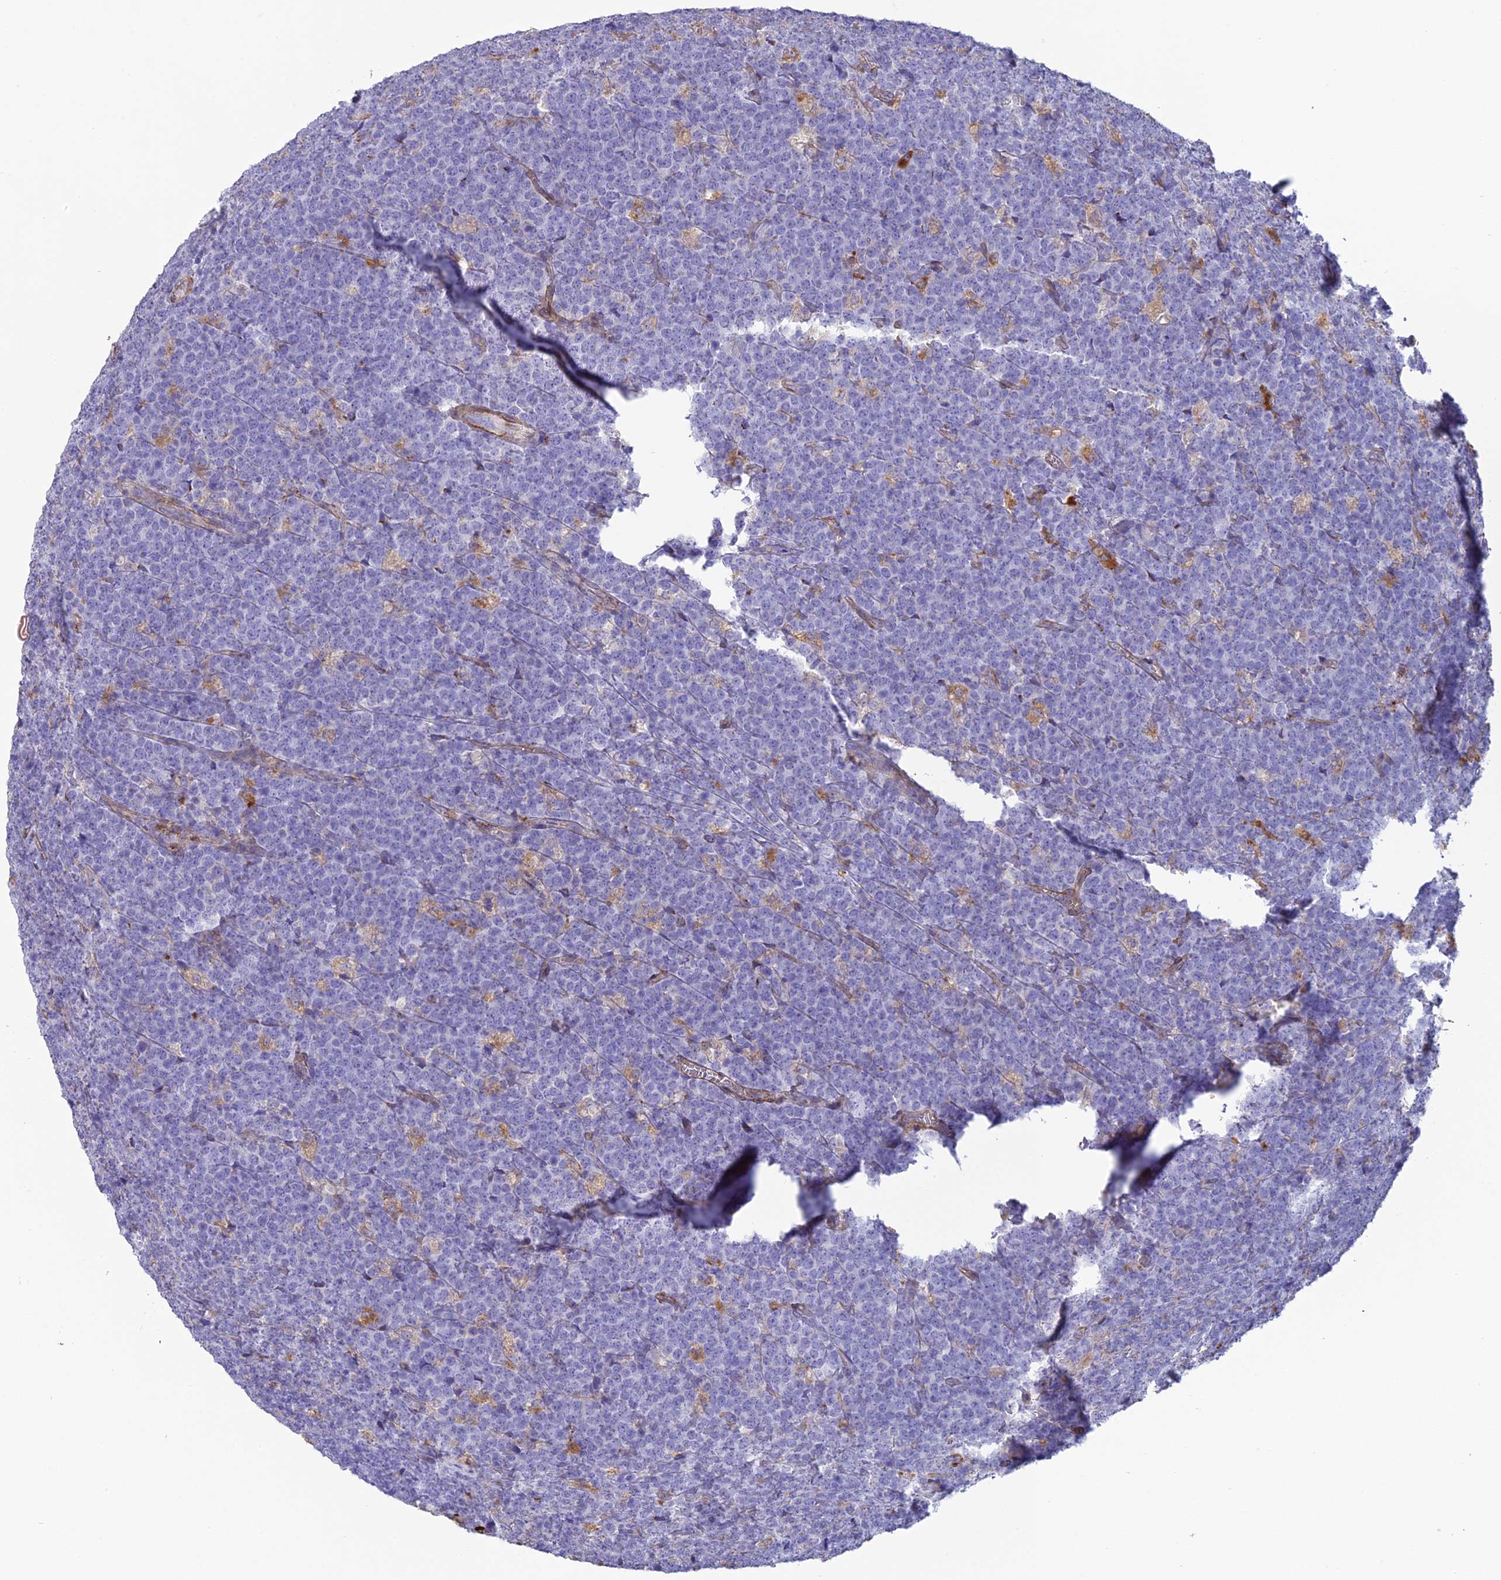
{"staining": {"intensity": "negative", "quantity": "none", "location": "none"}, "tissue": "lymphoma", "cell_type": "Tumor cells", "image_type": "cancer", "snomed": [{"axis": "morphology", "description": "Malignant lymphoma, non-Hodgkin's type, High grade"}, {"axis": "topography", "description": "Small intestine"}], "caption": "Immunohistochemistry (IHC) of human malignant lymphoma, non-Hodgkin's type (high-grade) displays no staining in tumor cells.", "gene": "TNS1", "patient": {"sex": "male", "age": 8}}